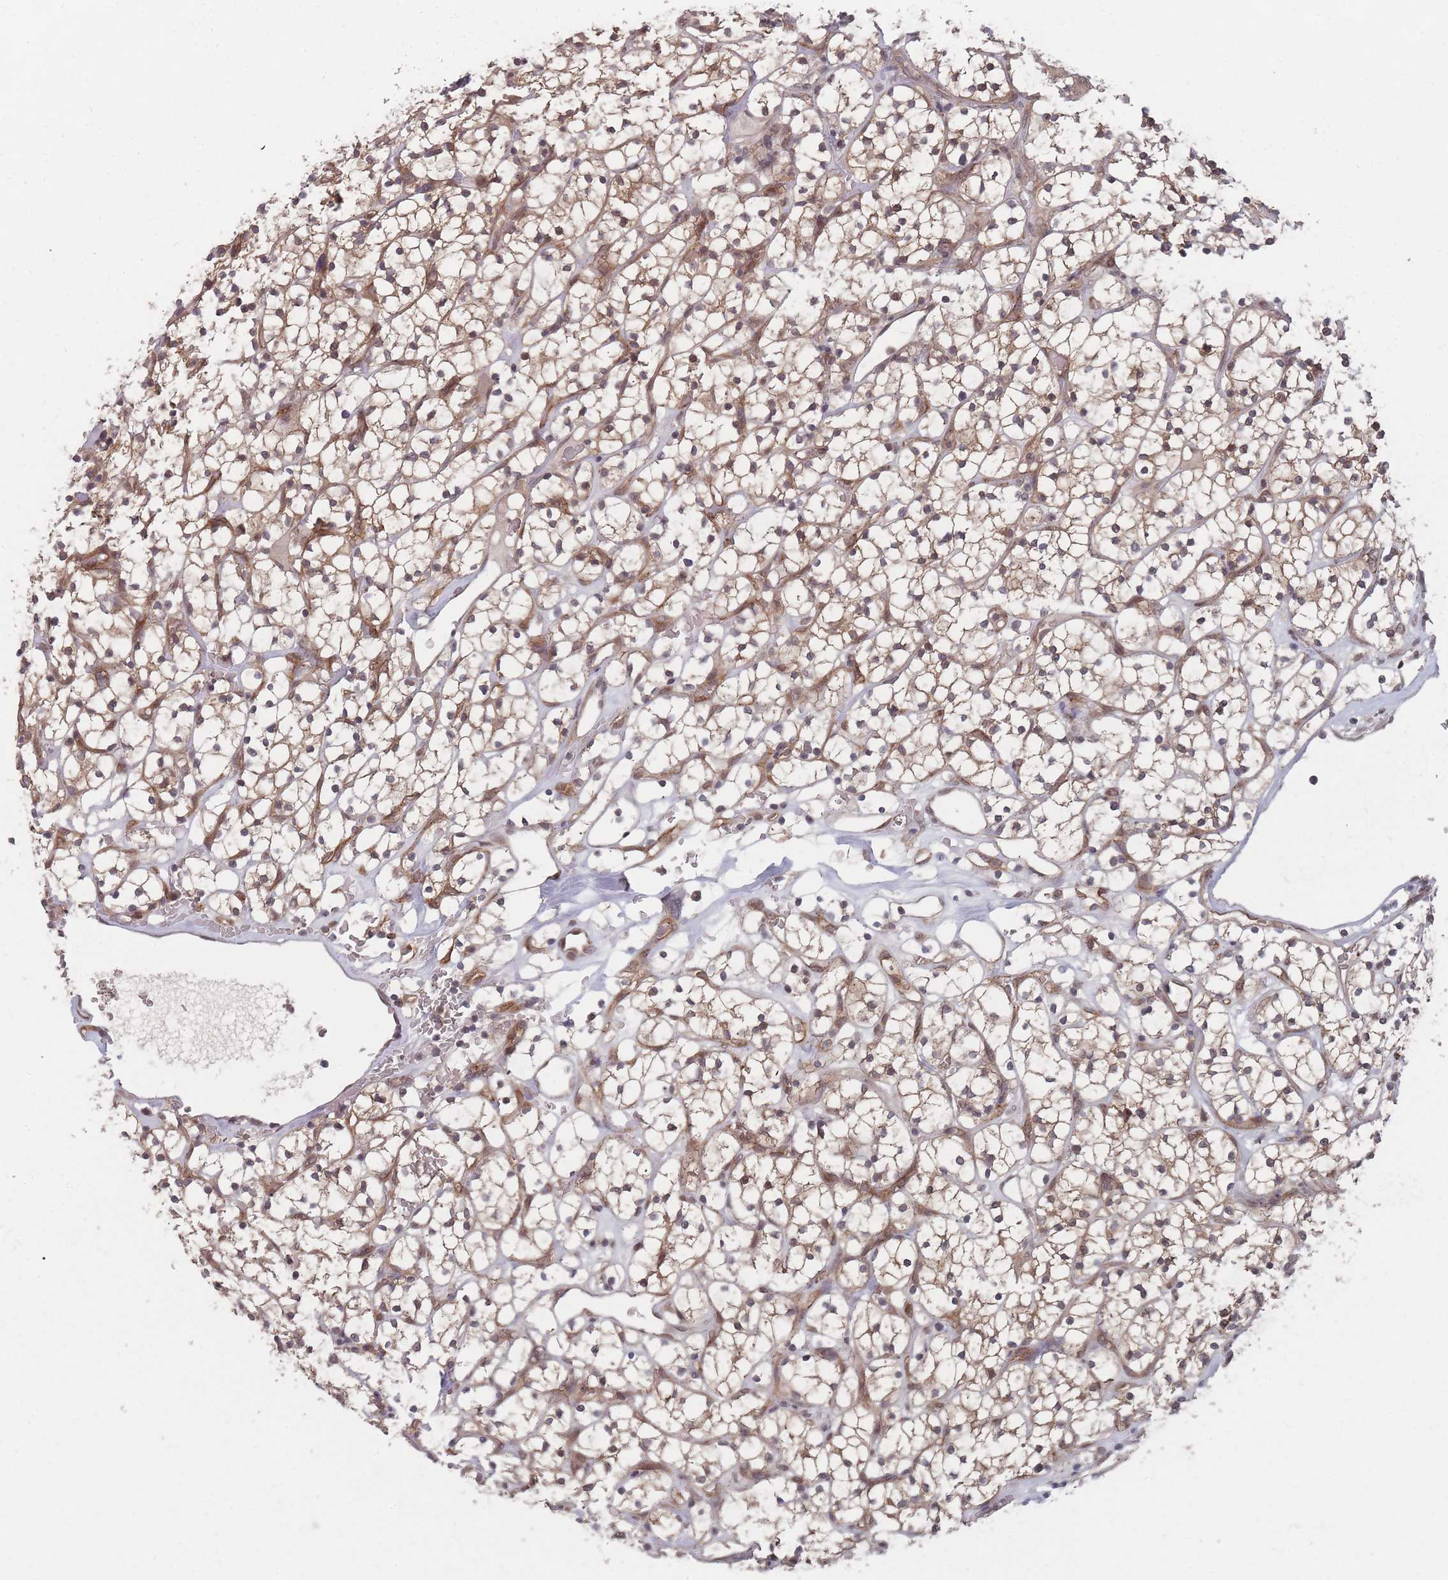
{"staining": {"intensity": "moderate", "quantity": "25%-75%", "location": "cytoplasmic/membranous"}, "tissue": "renal cancer", "cell_type": "Tumor cells", "image_type": "cancer", "snomed": [{"axis": "morphology", "description": "Adenocarcinoma, NOS"}, {"axis": "topography", "description": "Kidney"}], "caption": "Moderate cytoplasmic/membranous protein positivity is present in approximately 25%-75% of tumor cells in renal cancer (adenocarcinoma). (Brightfield microscopy of DAB IHC at high magnification).", "gene": "CNTRL", "patient": {"sex": "female", "age": 64}}